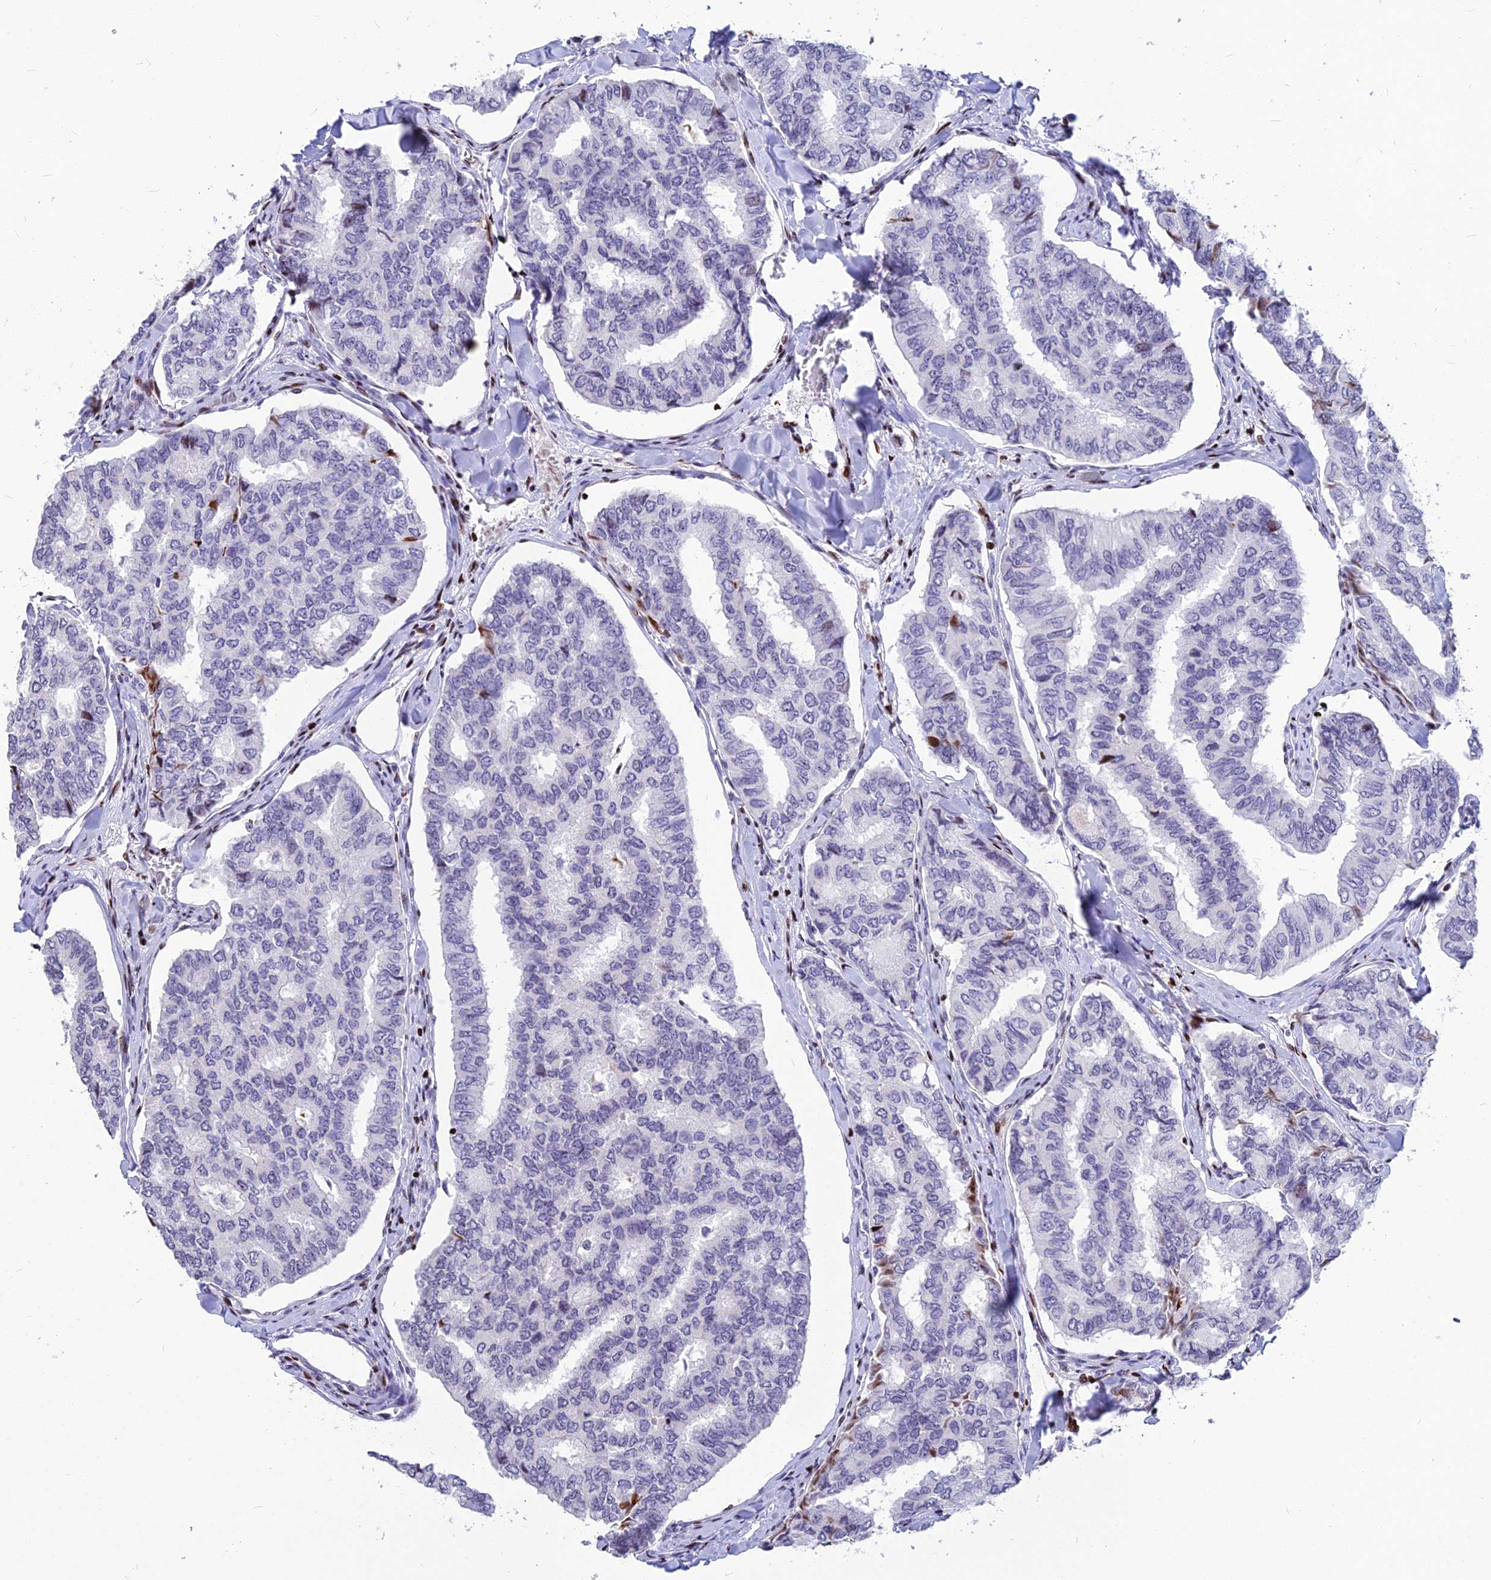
{"staining": {"intensity": "negative", "quantity": "none", "location": "none"}, "tissue": "thyroid cancer", "cell_type": "Tumor cells", "image_type": "cancer", "snomed": [{"axis": "morphology", "description": "Papillary adenocarcinoma, NOS"}, {"axis": "topography", "description": "Thyroid gland"}], "caption": "Immunohistochemistry (IHC) of papillary adenocarcinoma (thyroid) displays no positivity in tumor cells. (Immunohistochemistry, brightfield microscopy, high magnification).", "gene": "PRPS1", "patient": {"sex": "female", "age": 35}}